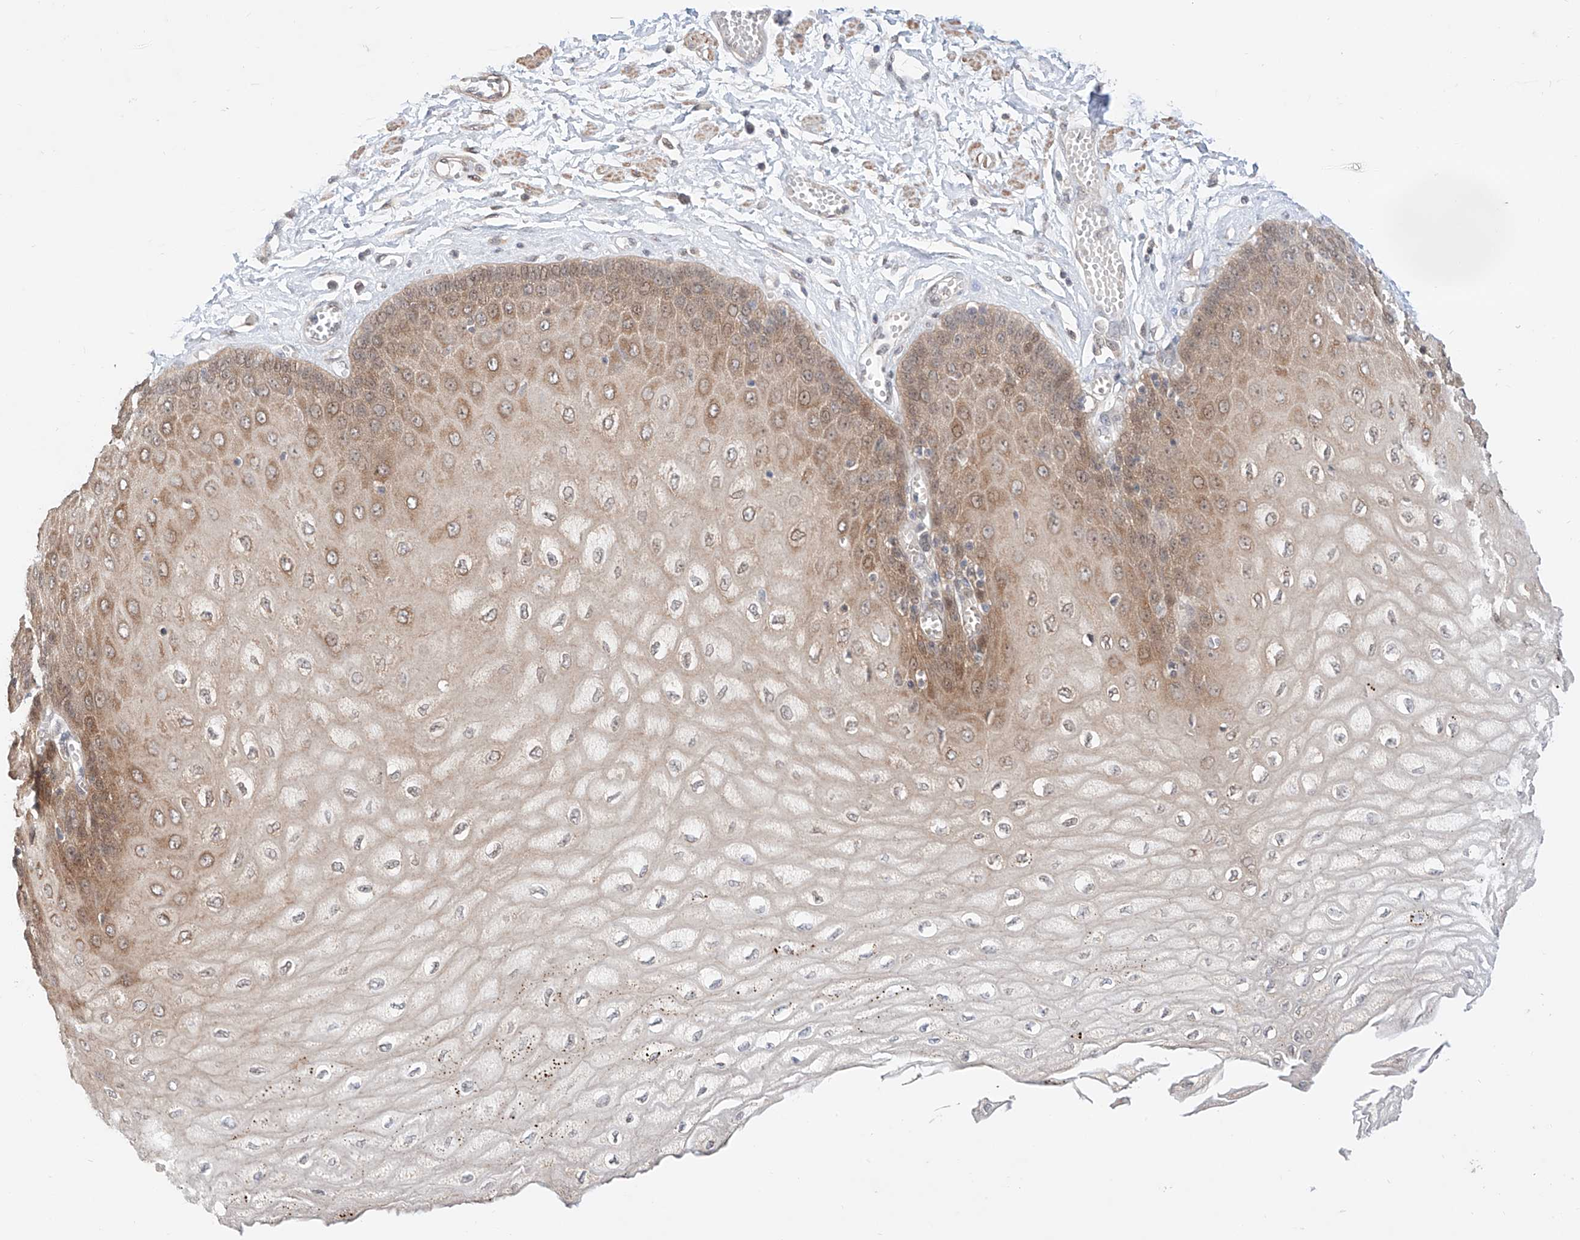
{"staining": {"intensity": "moderate", "quantity": "25%-75%", "location": "cytoplasmic/membranous"}, "tissue": "esophagus", "cell_type": "Squamous epithelial cells", "image_type": "normal", "snomed": [{"axis": "morphology", "description": "Normal tissue, NOS"}, {"axis": "topography", "description": "Esophagus"}], "caption": "Squamous epithelial cells show moderate cytoplasmic/membranous expression in approximately 25%-75% of cells in unremarkable esophagus. The staining was performed using DAB, with brown indicating positive protein expression. Nuclei are stained blue with hematoxylin.", "gene": "TSR2", "patient": {"sex": "male", "age": 60}}